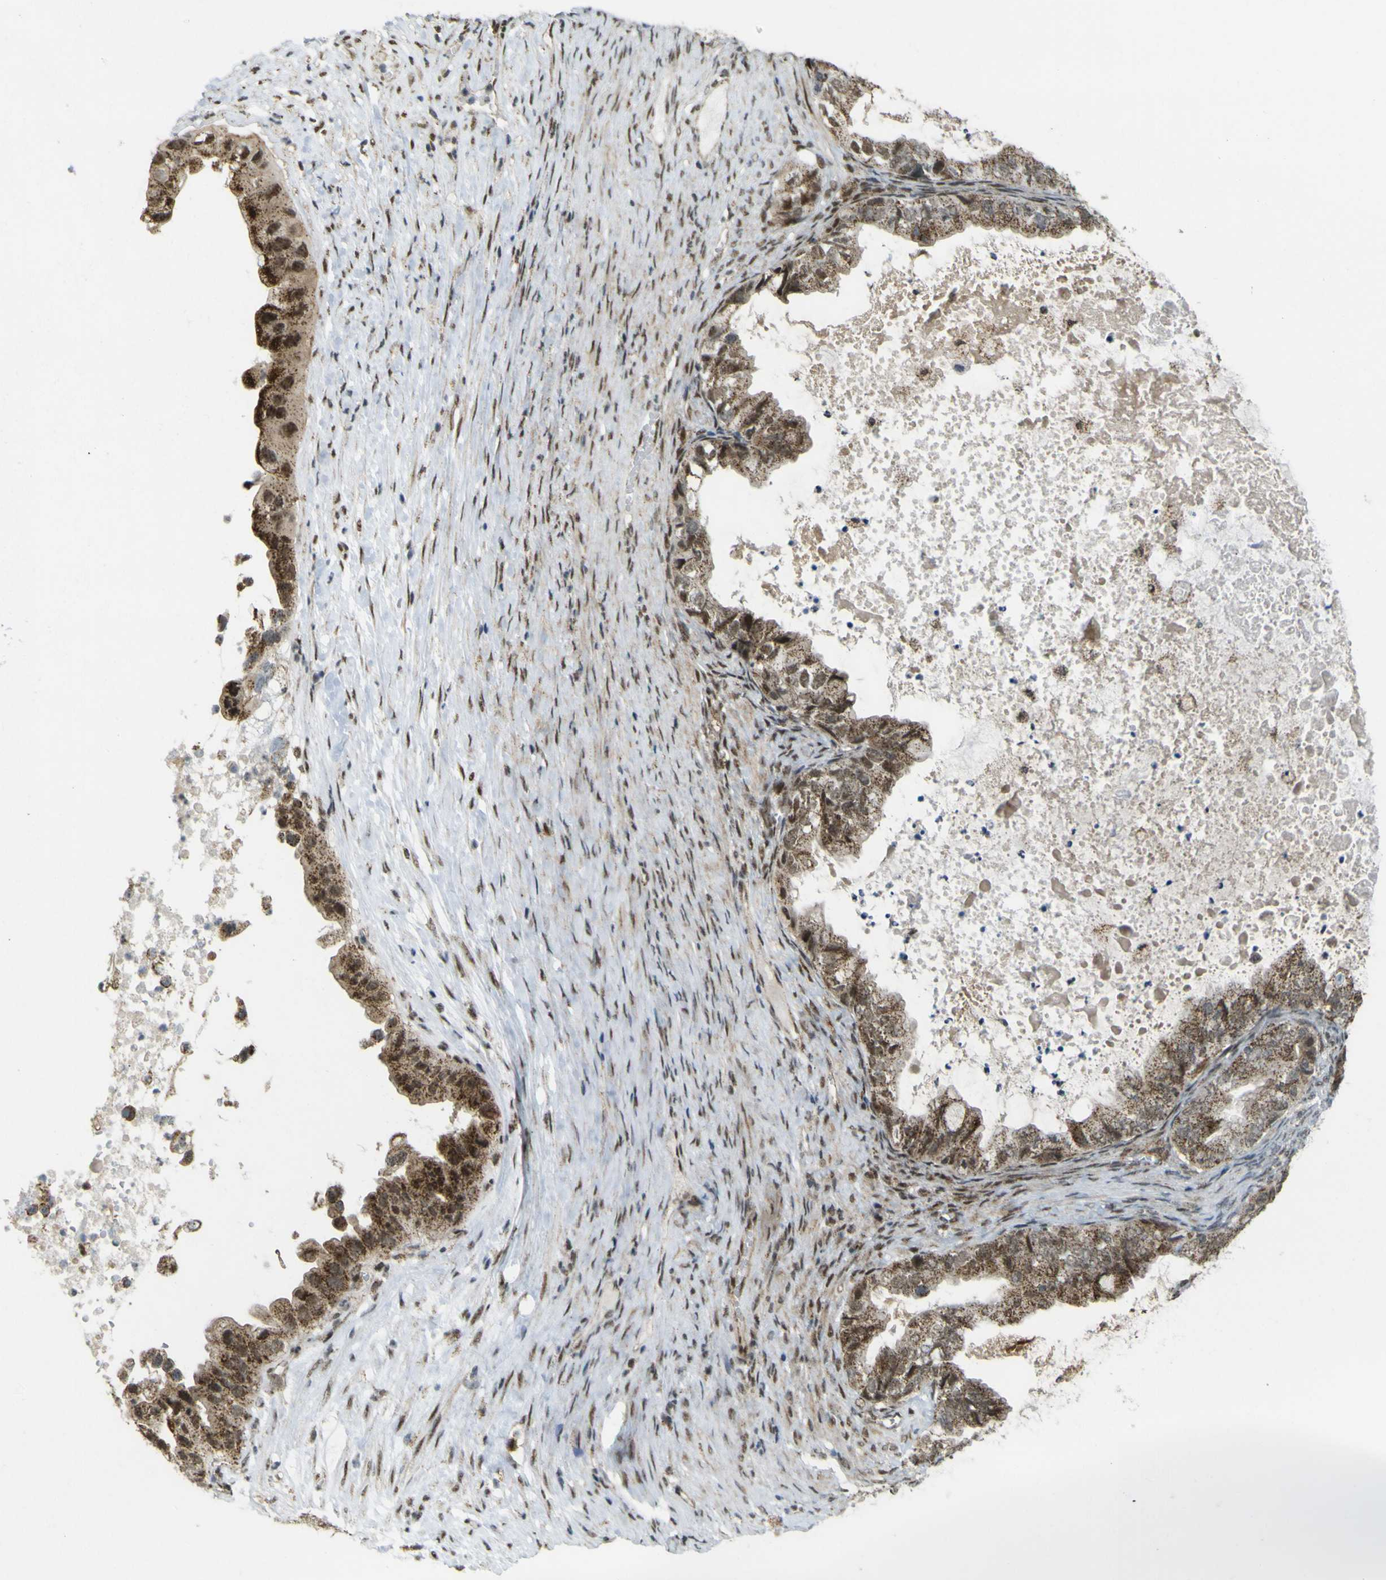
{"staining": {"intensity": "strong", "quantity": ">75%", "location": "cytoplasmic/membranous,nuclear"}, "tissue": "ovarian cancer", "cell_type": "Tumor cells", "image_type": "cancer", "snomed": [{"axis": "morphology", "description": "Cystadenocarcinoma, mucinous, NOS"}, {"axis": "topography", "description": "Ovary"}], "caption": "A brown stain labels strong cytoplasmic/membranous and nuclear staining of a protein in mucinous cystadenocarcinoma (ovarian) tumor cells.", "gene": "ACBD5", "patient": {"sex": "female", "age": 80}}